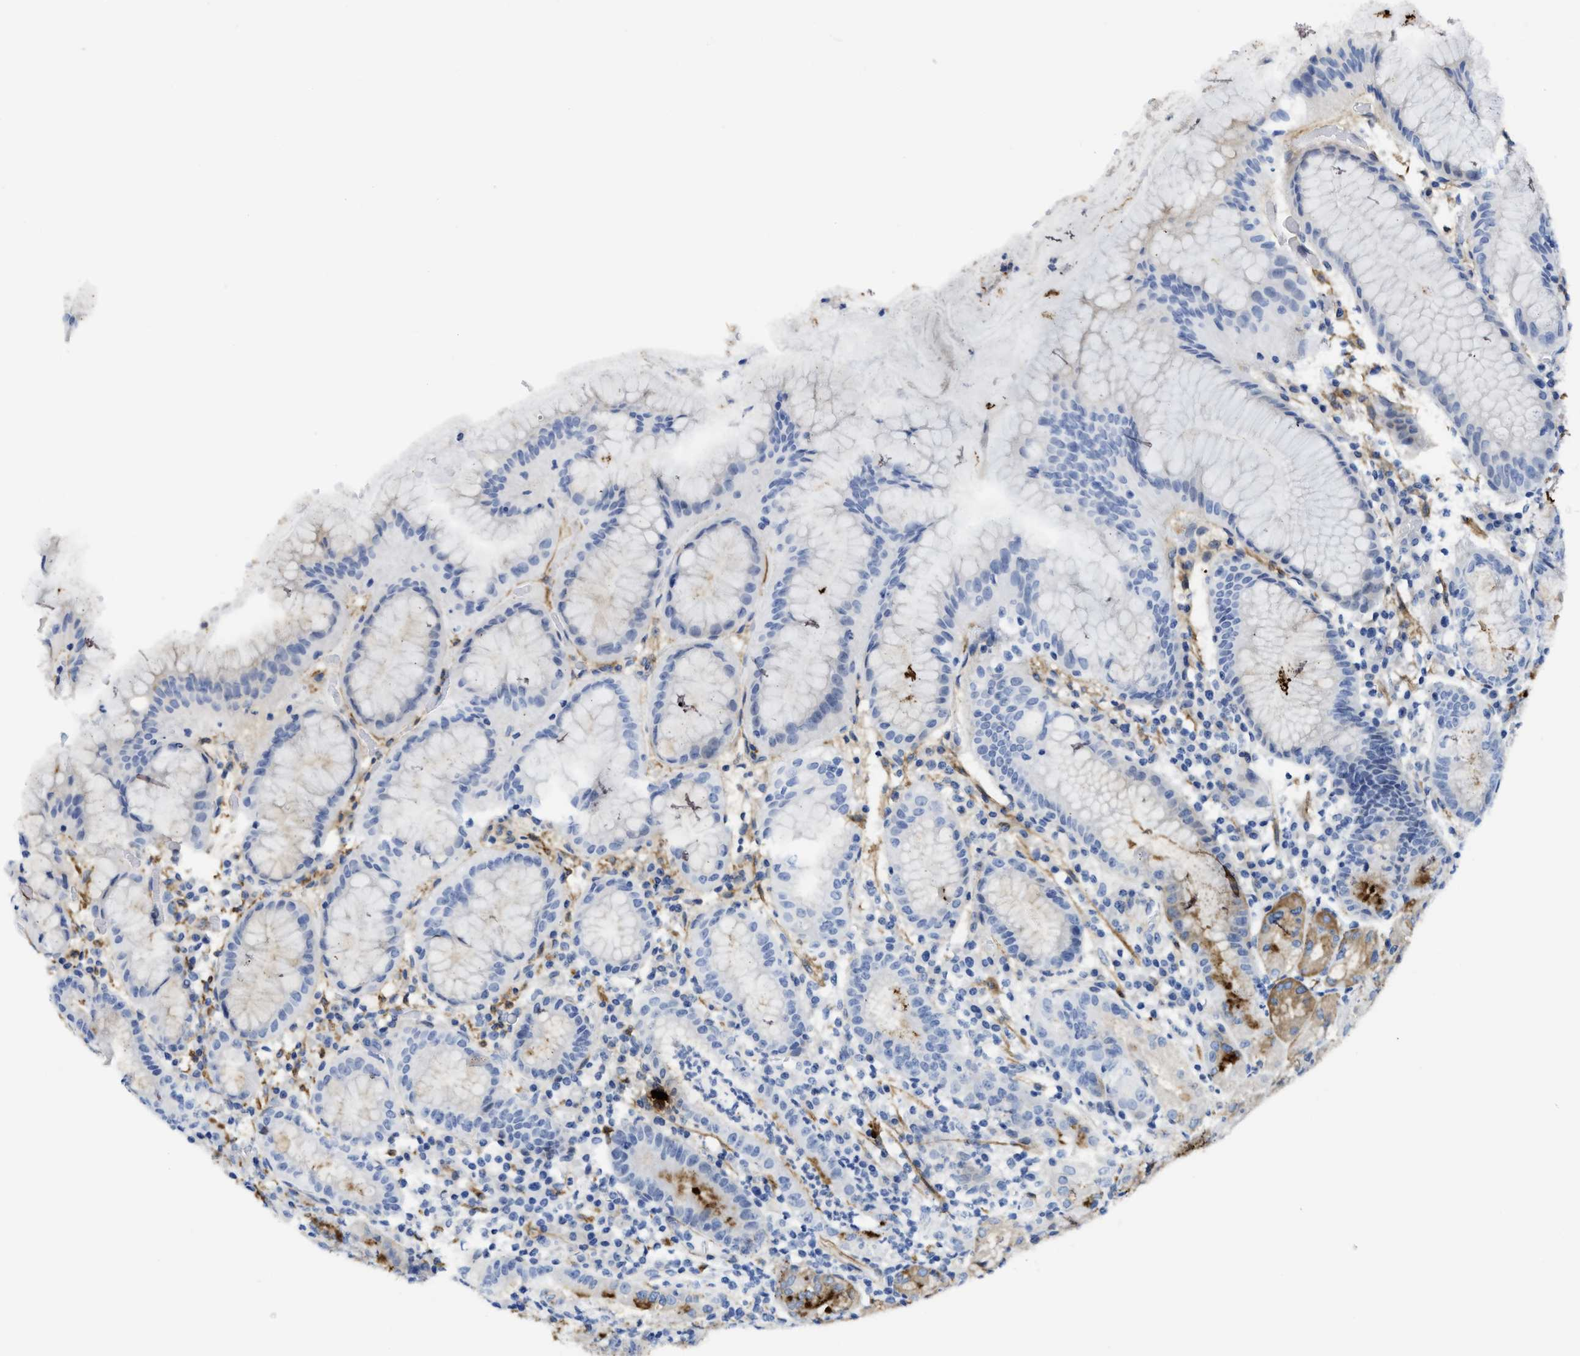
{"staining": {"intensity": "moderate", "quantity": "<25%", "location": "cytoplasmic/membranous"}, "tissue": "stomach", "cell_type": "Glandular cells", "image_type": "normal", "snomed": [{"axis": "morphology", "description": "Normal tissue, NOS"}, {"axis": "topography", "description": "Stomach"}, {"axis": "topography", "description": "Stomach, lower"}], "caption": "IHC micrograph of normal stomach: stomach stained using immunohistochemistry shows low levels of moderate protein expression localized specifically in the cytoplasmic/membranous of glandular cells, appearing as a cytoplasmic/membranous brown color.", "gene": "TUB", "patient": {"sex": "female", "age": 75}}